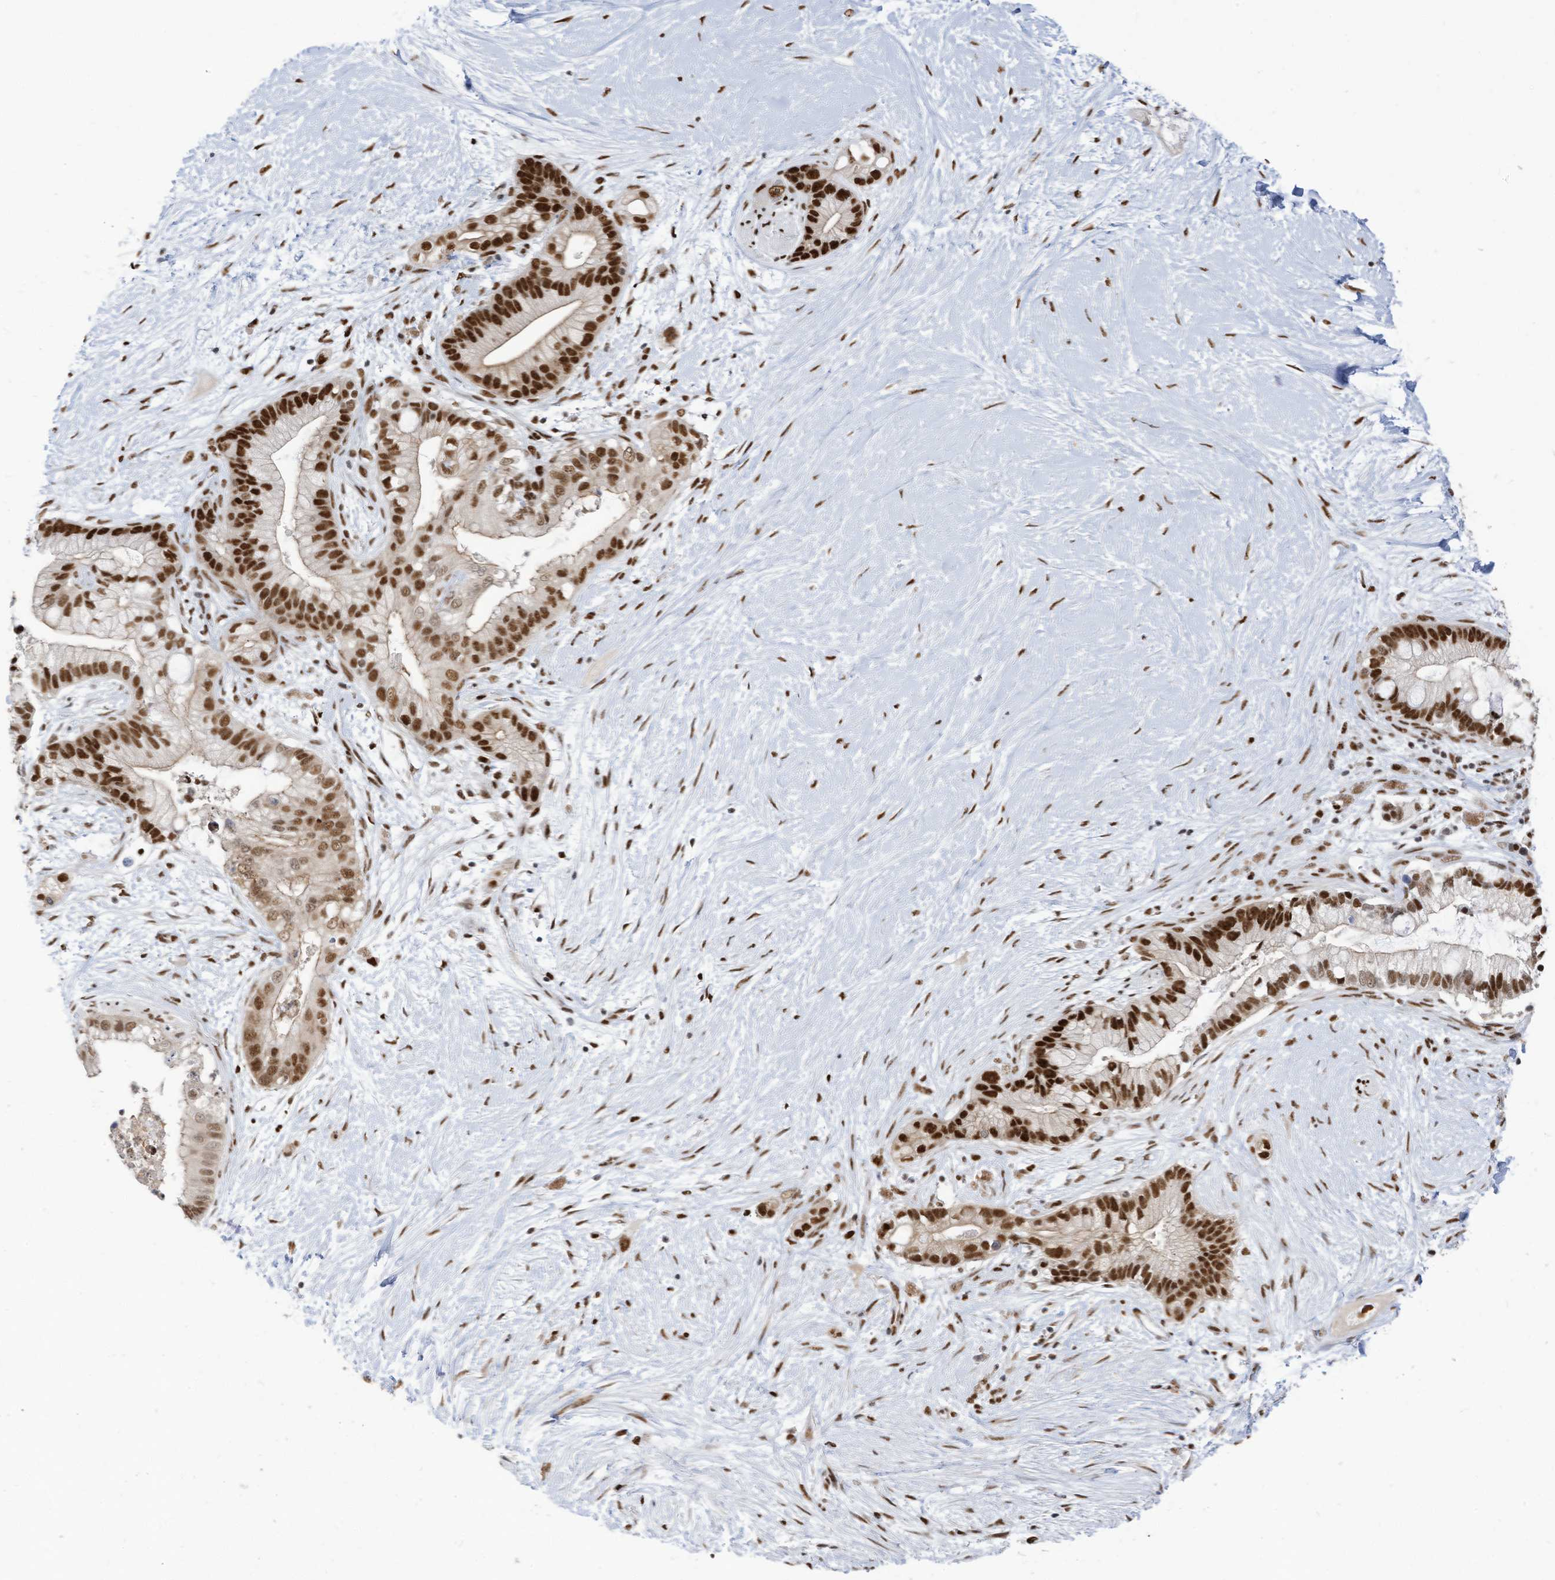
{"staining": {"intensity": "strong", "quantity": ">75%", "location": "nuclear"}, "tissue": "pancreatic cancer", "cell_type": "Tumor cells", "image_type": "cancer", "snomed": [{"axis": "morphology", "description": "Adenocarcinoma, NOS"}, {"axis": "topography", "description": "Pancreas"}], "caption": "DAB (3,3'-diaminobenzidine) immunohistochemical staining of human adenocarcinoma (pancreatic) displays strong nuclear protein positivity in about >75% of tumor cells.", "gene": "KHSRP", "patient": {"sex": "male", "age": 53}}